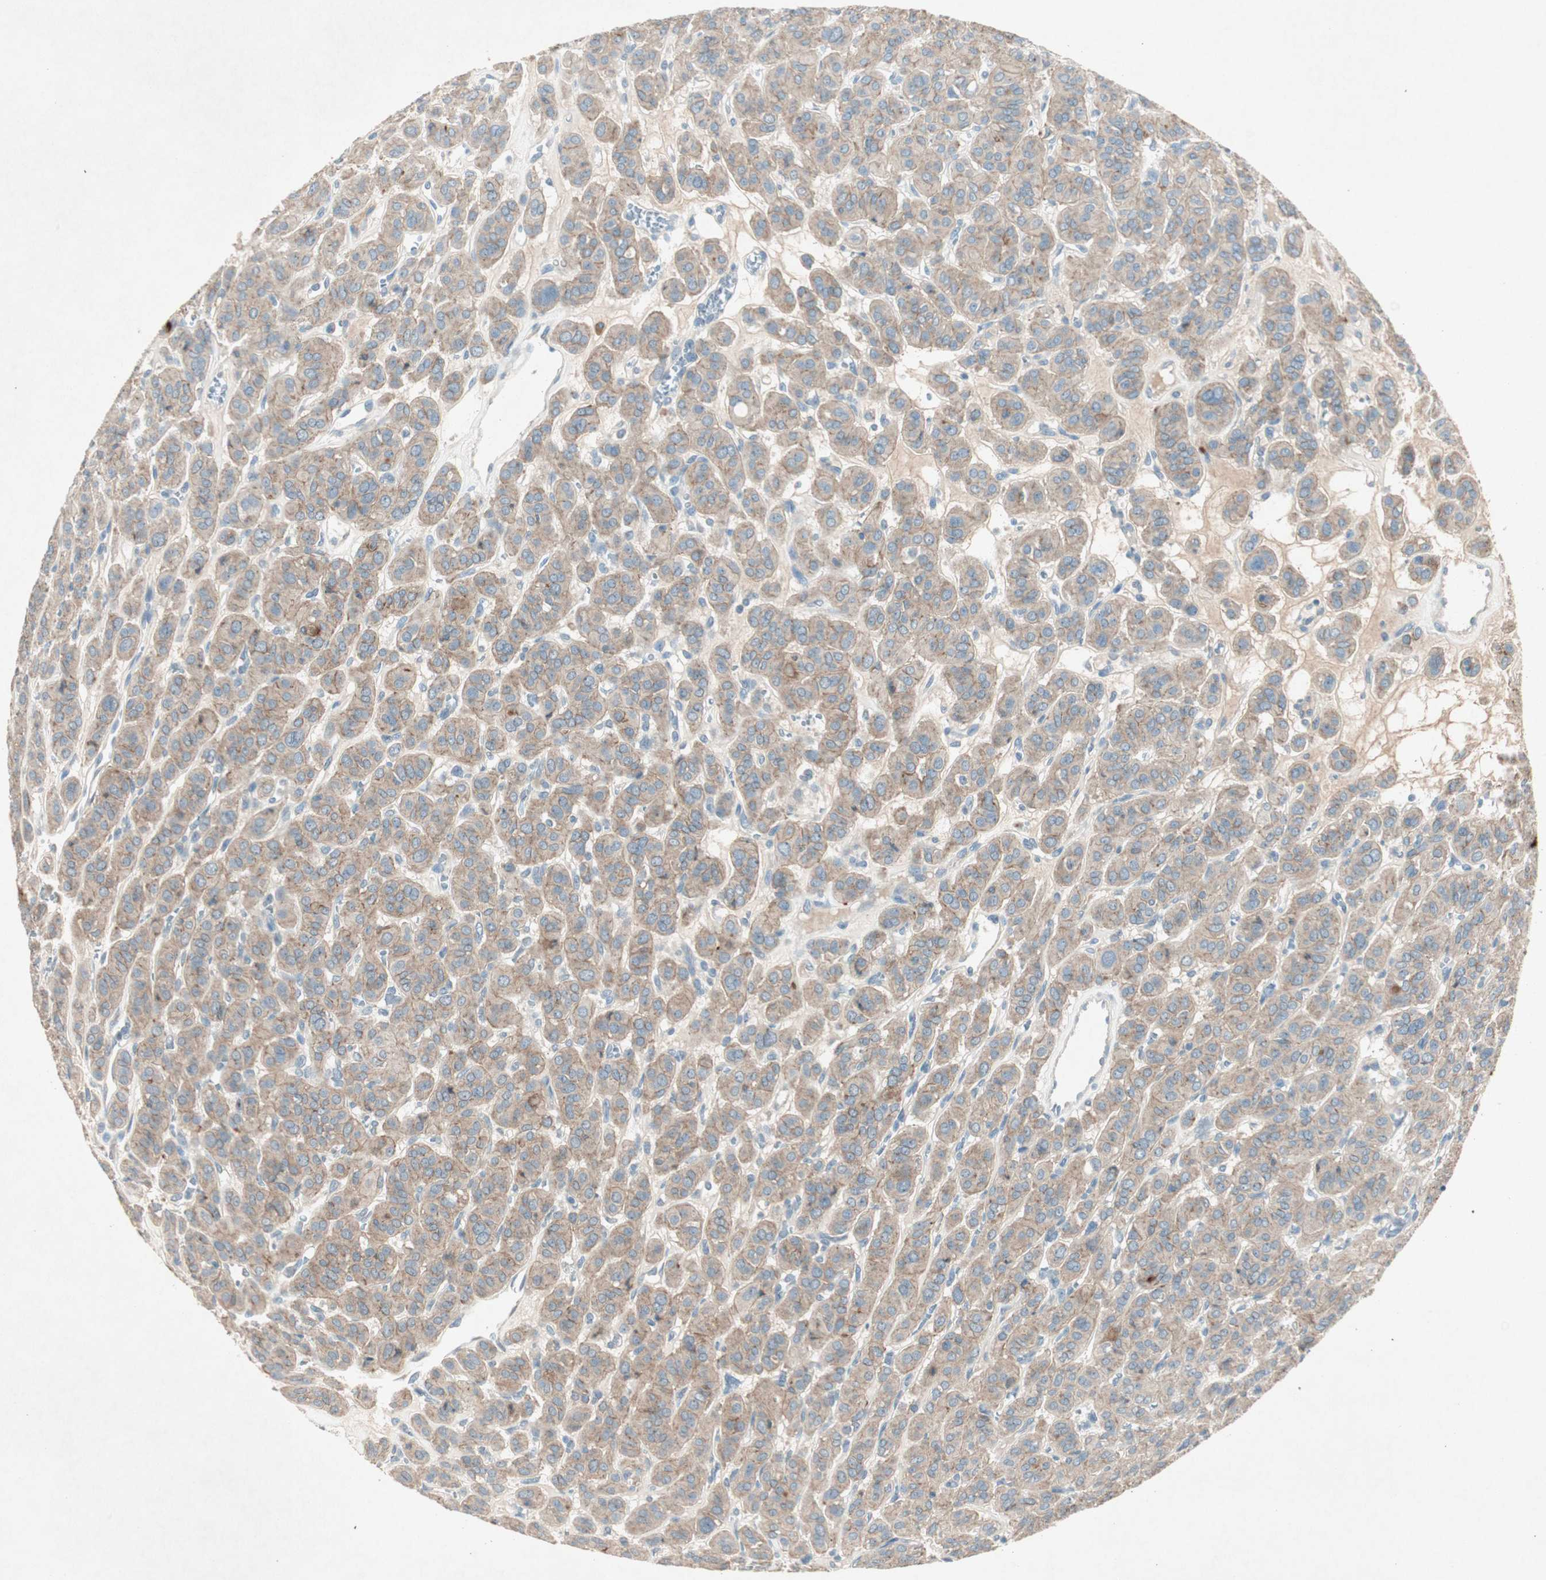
{"staining": {"intensity": "weak", "quantity": ">75%", "location": "cytoplasmic/membranous"}, "tissue": "thyroid cancer", "cell_type": "Tumor cells", "image_type": "cancer", "snomed": [{"axis": "morphology", "description": "Follicular adenoma carcinoma, NOS"}, {"axis": "topography", "description": "Thyroid gland"}], "caption": "Protein expression analysis of follicular adenoma carcinoma (thyroid) demonstrates weak cytoplasmic/membranous staining in approximately >75% of tumor cells.", "gene": "NKAIN1", "patient": {"sex": "female", "age": 71}}